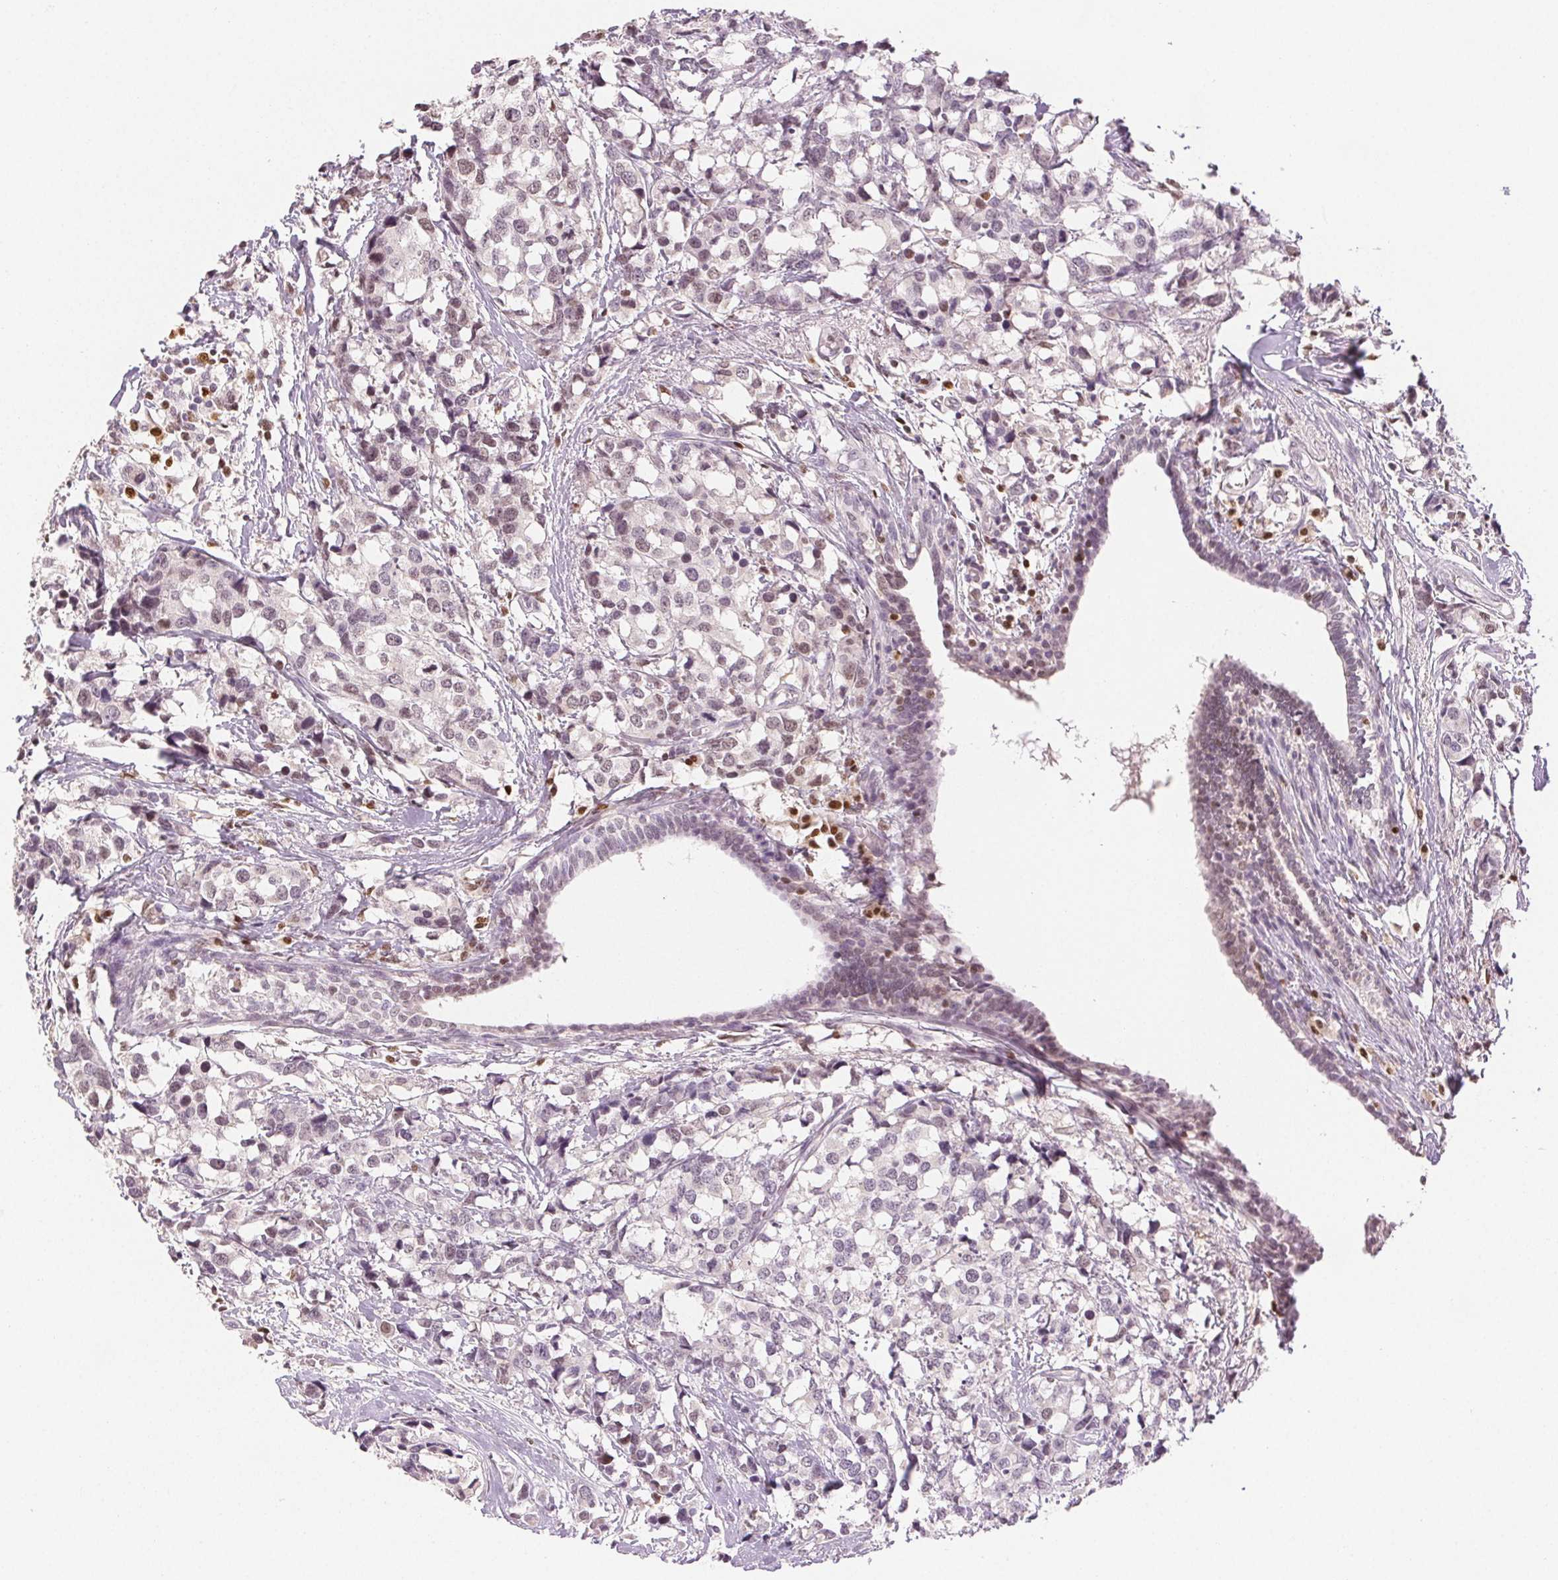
{"staining": {"intensity": "negative", "quantity": "none", "location": "none"}, "tissue": "breast cancer", "cell_type": "Tumor cells", "image_type": "cancer", "snomed": [{"axis": "morphology", "description": "Lobular carcinoma"}, {"axis": "topography", "description": "Breast"}], "caption": "Breast cancer (lobular carcinoma) stained for a protein using immunohistochemistry reveals no expression tumor cells.", "gene": "RUNX2", "patient": {"sex": "female", "age": 59}}